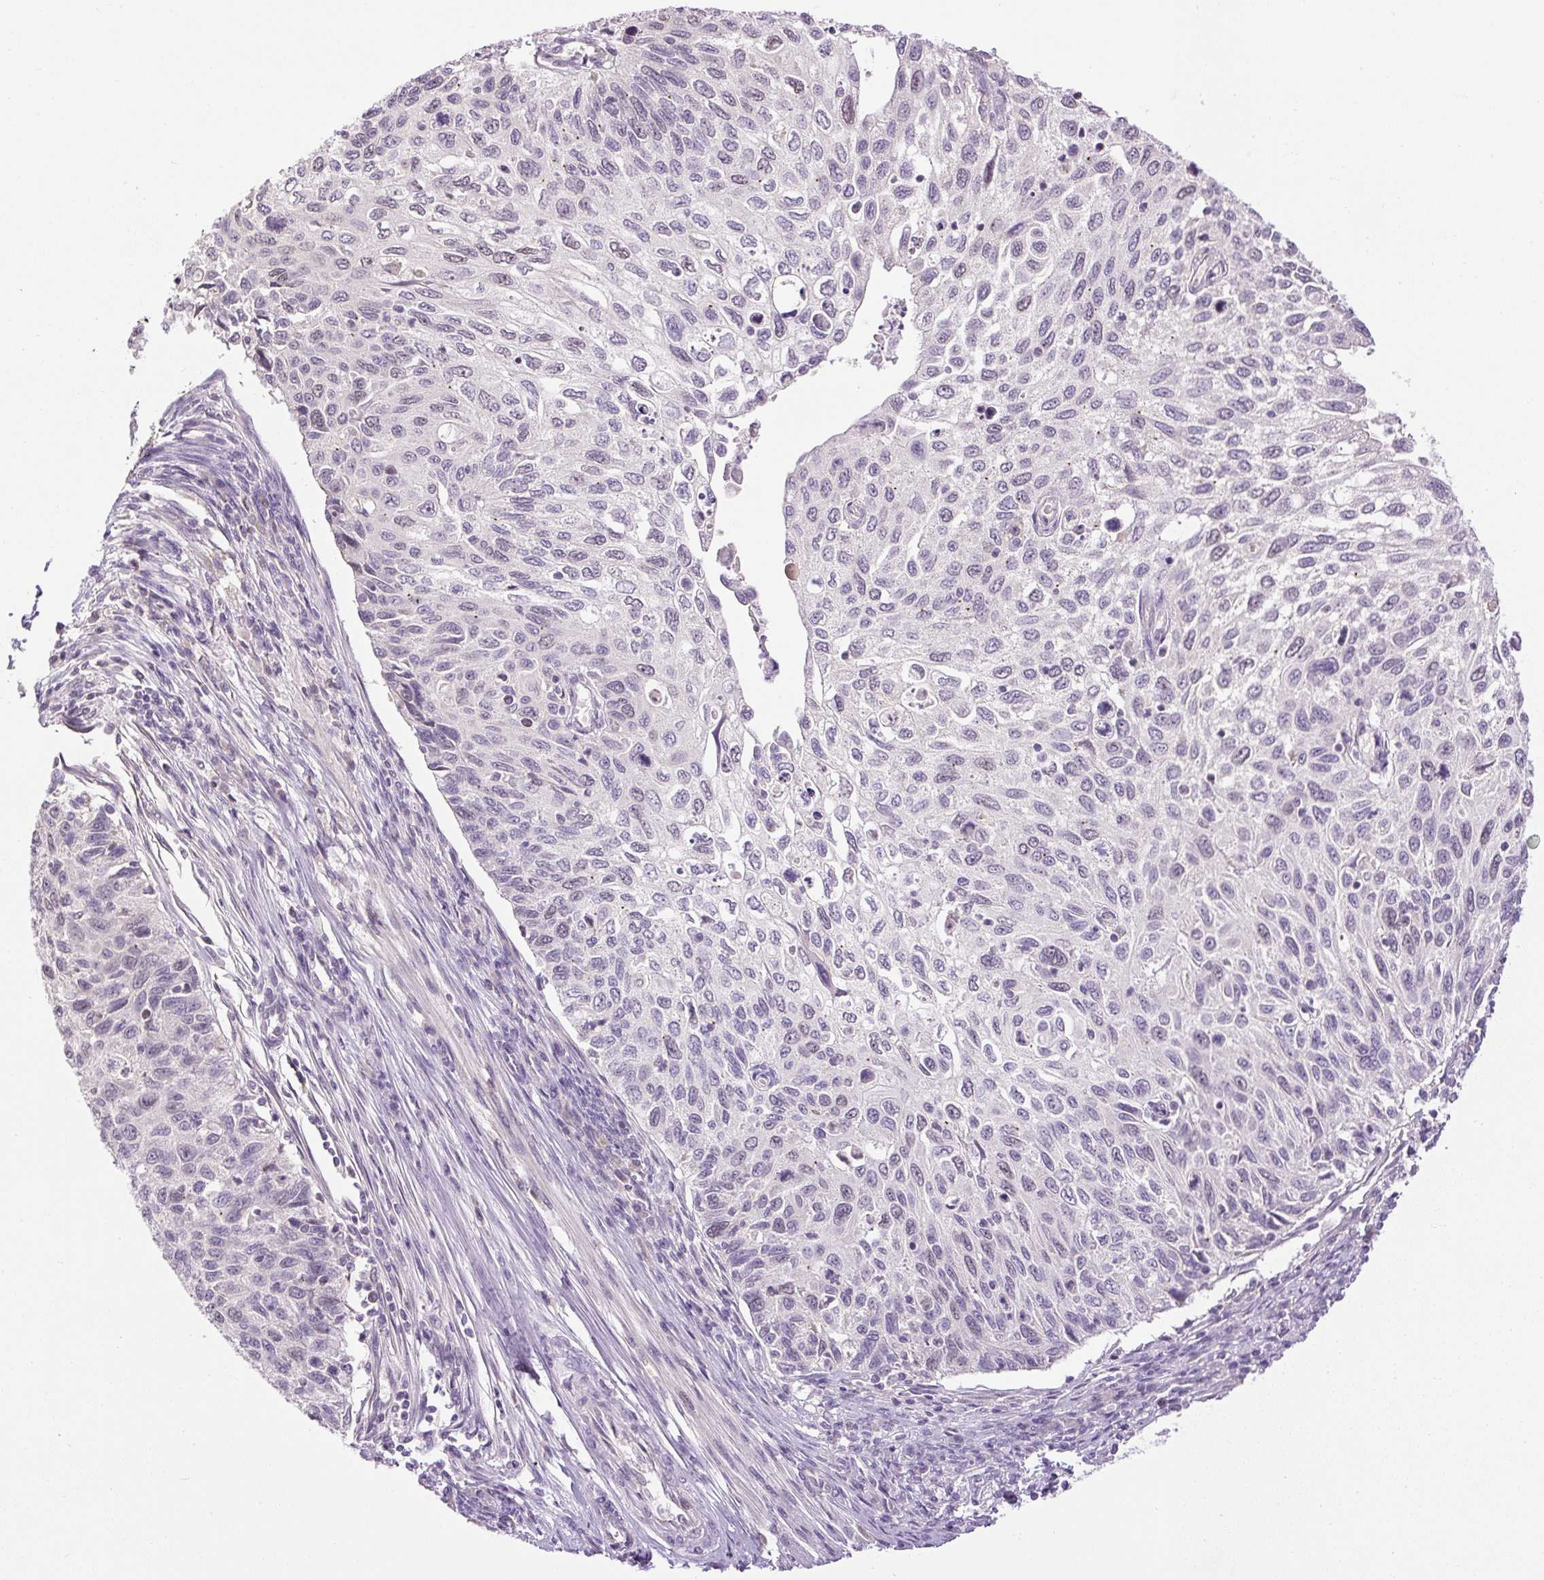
{"staining": {"intensity": "weak", "quantity": "<25%", "location": "nuclear"}, "tissue": "cervical cancer", "cell_type": "Tumor cells", "image_type": "cancer", "snomed": [{"axis": "morphology", "description": "Squamous cell carcinoma, NOS"}, {"axis": "topography", "description": "Cervix"}], "caption": "Immunohistochemistry of human squamous cell carcinoma (cervical) shows no expression in tumor cells.", "gene": "RACGAP1", "patient": {"sex": "female", "age": 70}}